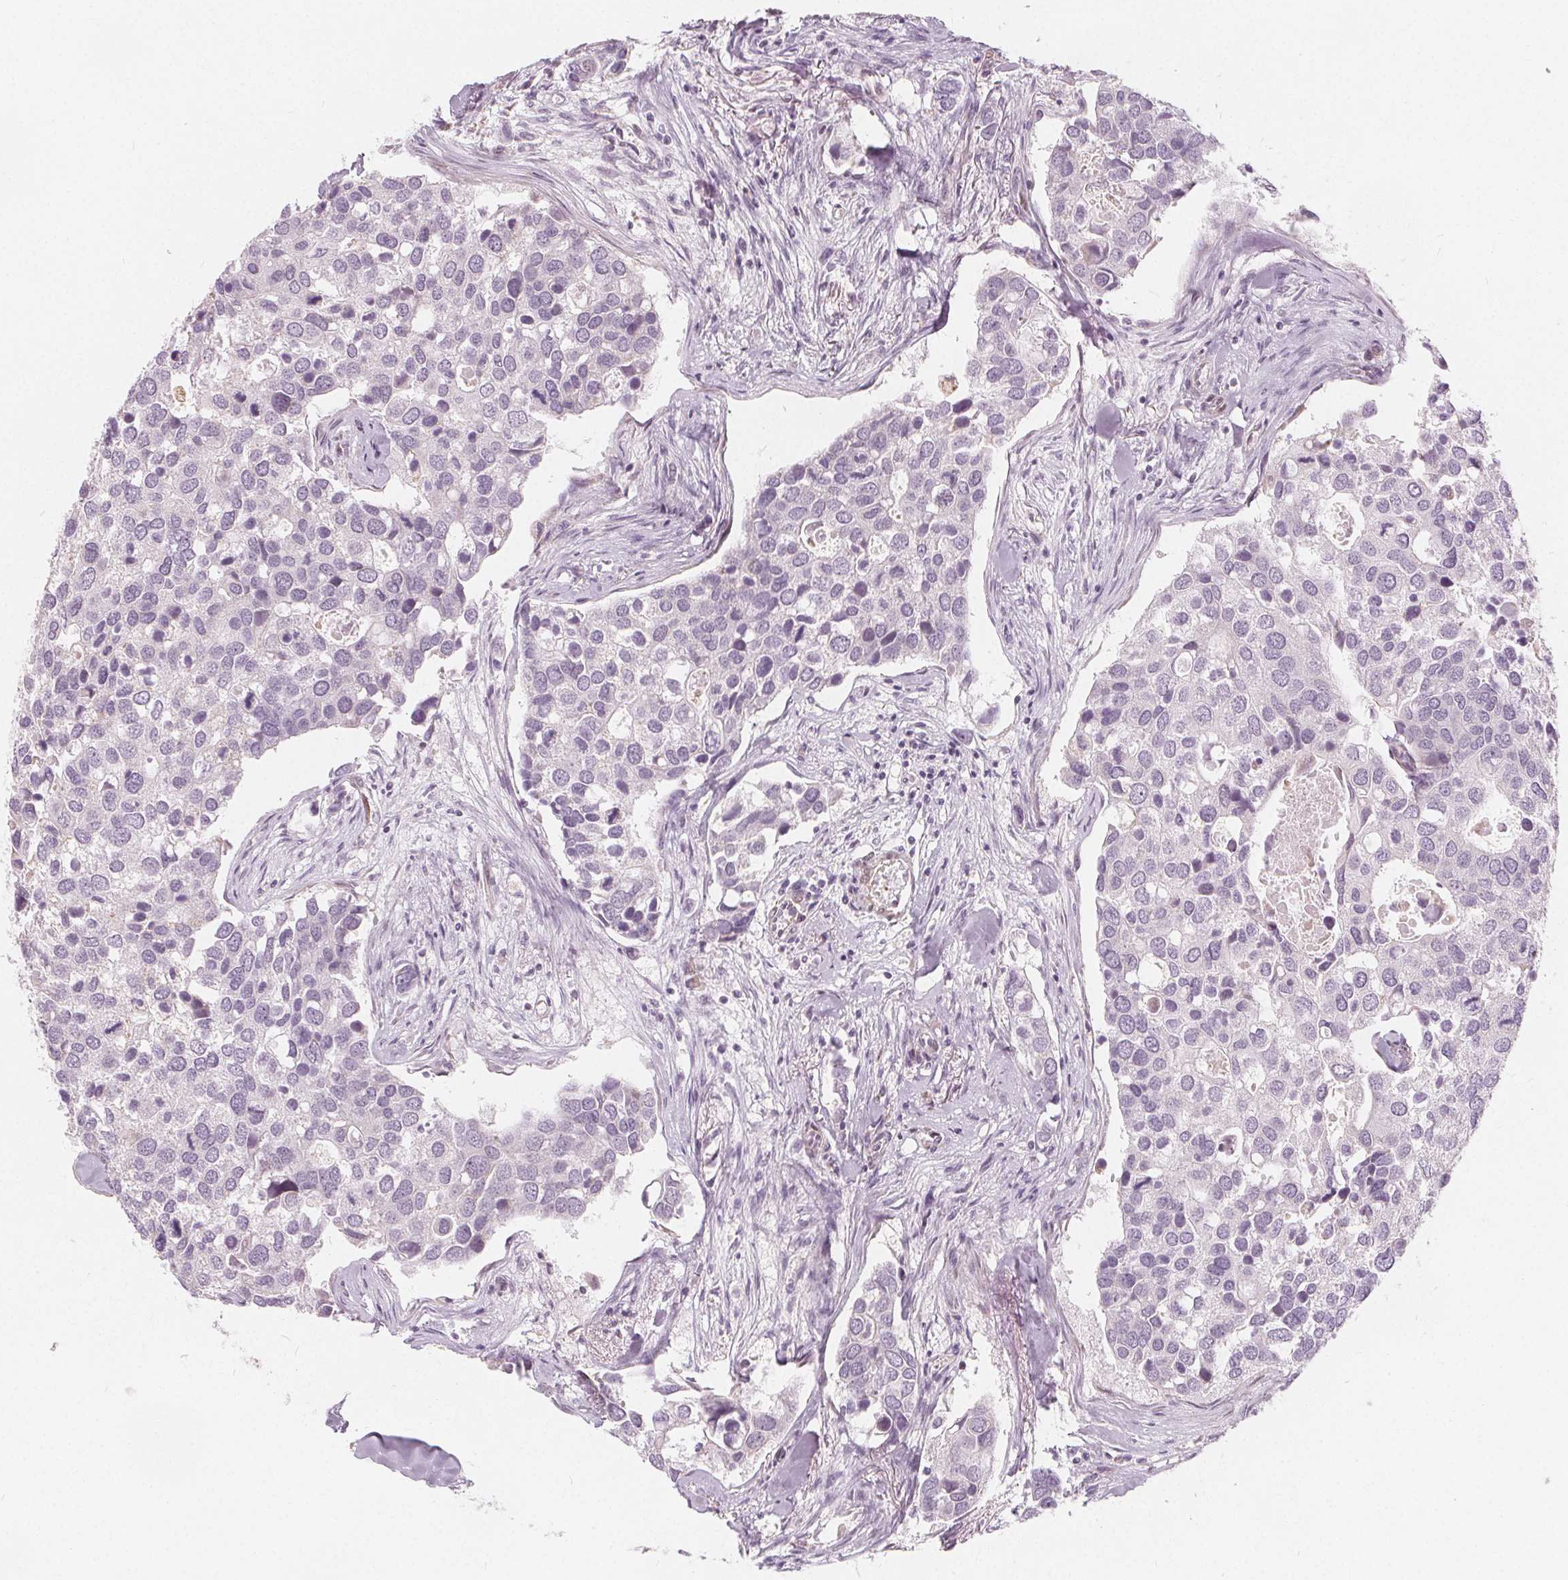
{"staining": {"intensity": "negative", "quantity": "none", "location": "none"}, "tissue": "breast cancer", "cell_type": "Tumor cells", "image_type": "cancer", "snomed": [{"axis": "morphology", "description": "Duct carcinoma"}, {"axis": "topography", "description": "Breast"}], "caption": "Immunohistochemistry (IHC) of human breast invasive ductal carcinoma demonstrates no staining in tumor cells. (Immunohistochemistry (IHC), brightfield microscopy, high magnification).", "gene": "NUP210L", "patient": {"sex": "female", "age": 83}}